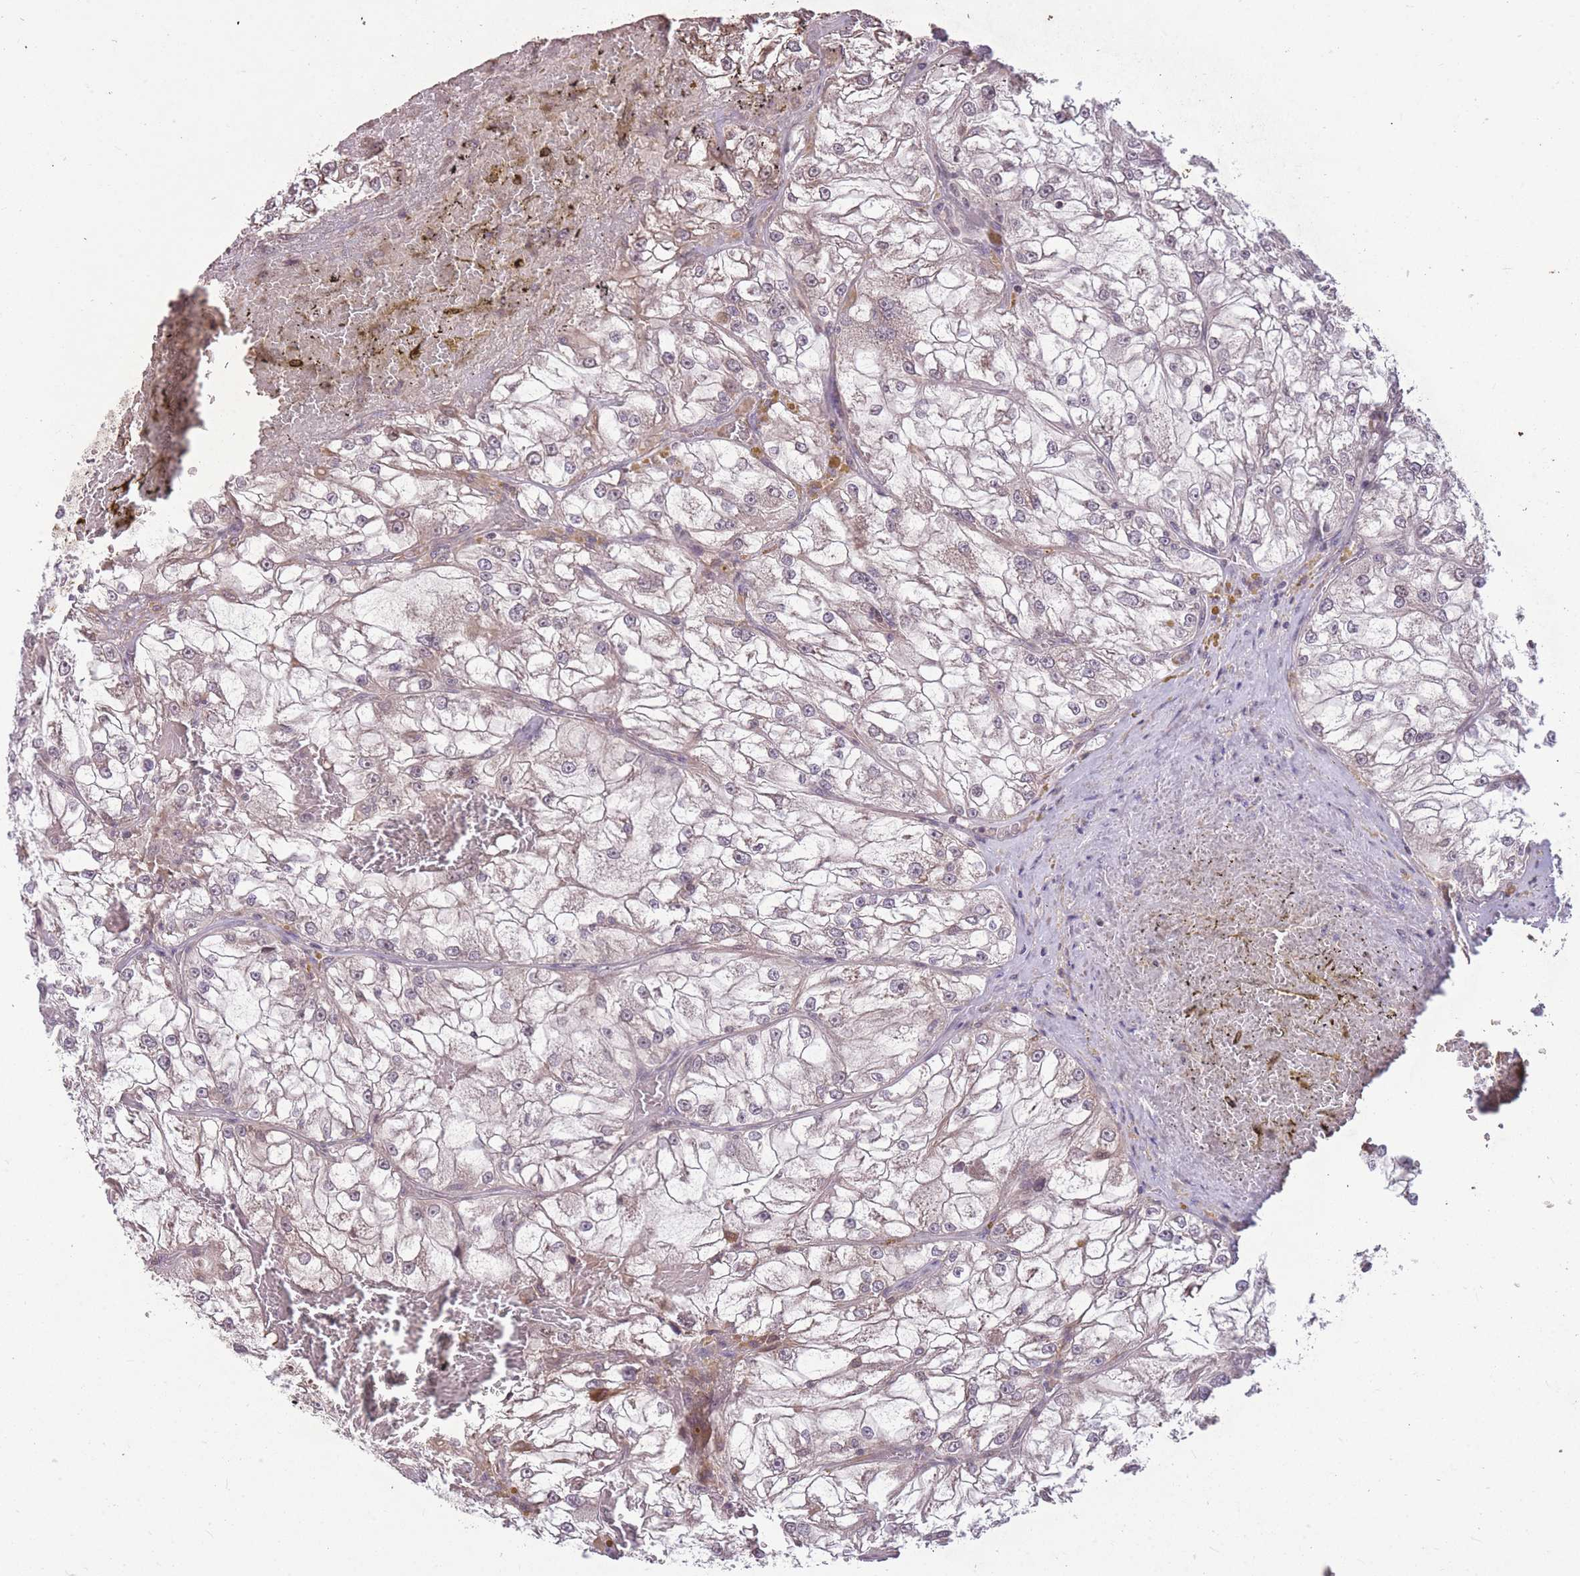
{"staining": {"intensity": "negative", "quantity": "none", "location": "none"}, "tissue": "renal cancer", "cell_type": "Tumor cells", "image_type": "cancer", "snomed": [{"axis": "morphology", "description": "Adenocarcinoma, NOS"}, {"axis": "topography", "description": "Kidney"}], "caption": "High power microscopy photomicrograph of an IHC micrograph of renal cancer, revealing no significant expression in tumor cells.", "gene": "GGT5", "patient": {"sex": "female", "age": 72}}